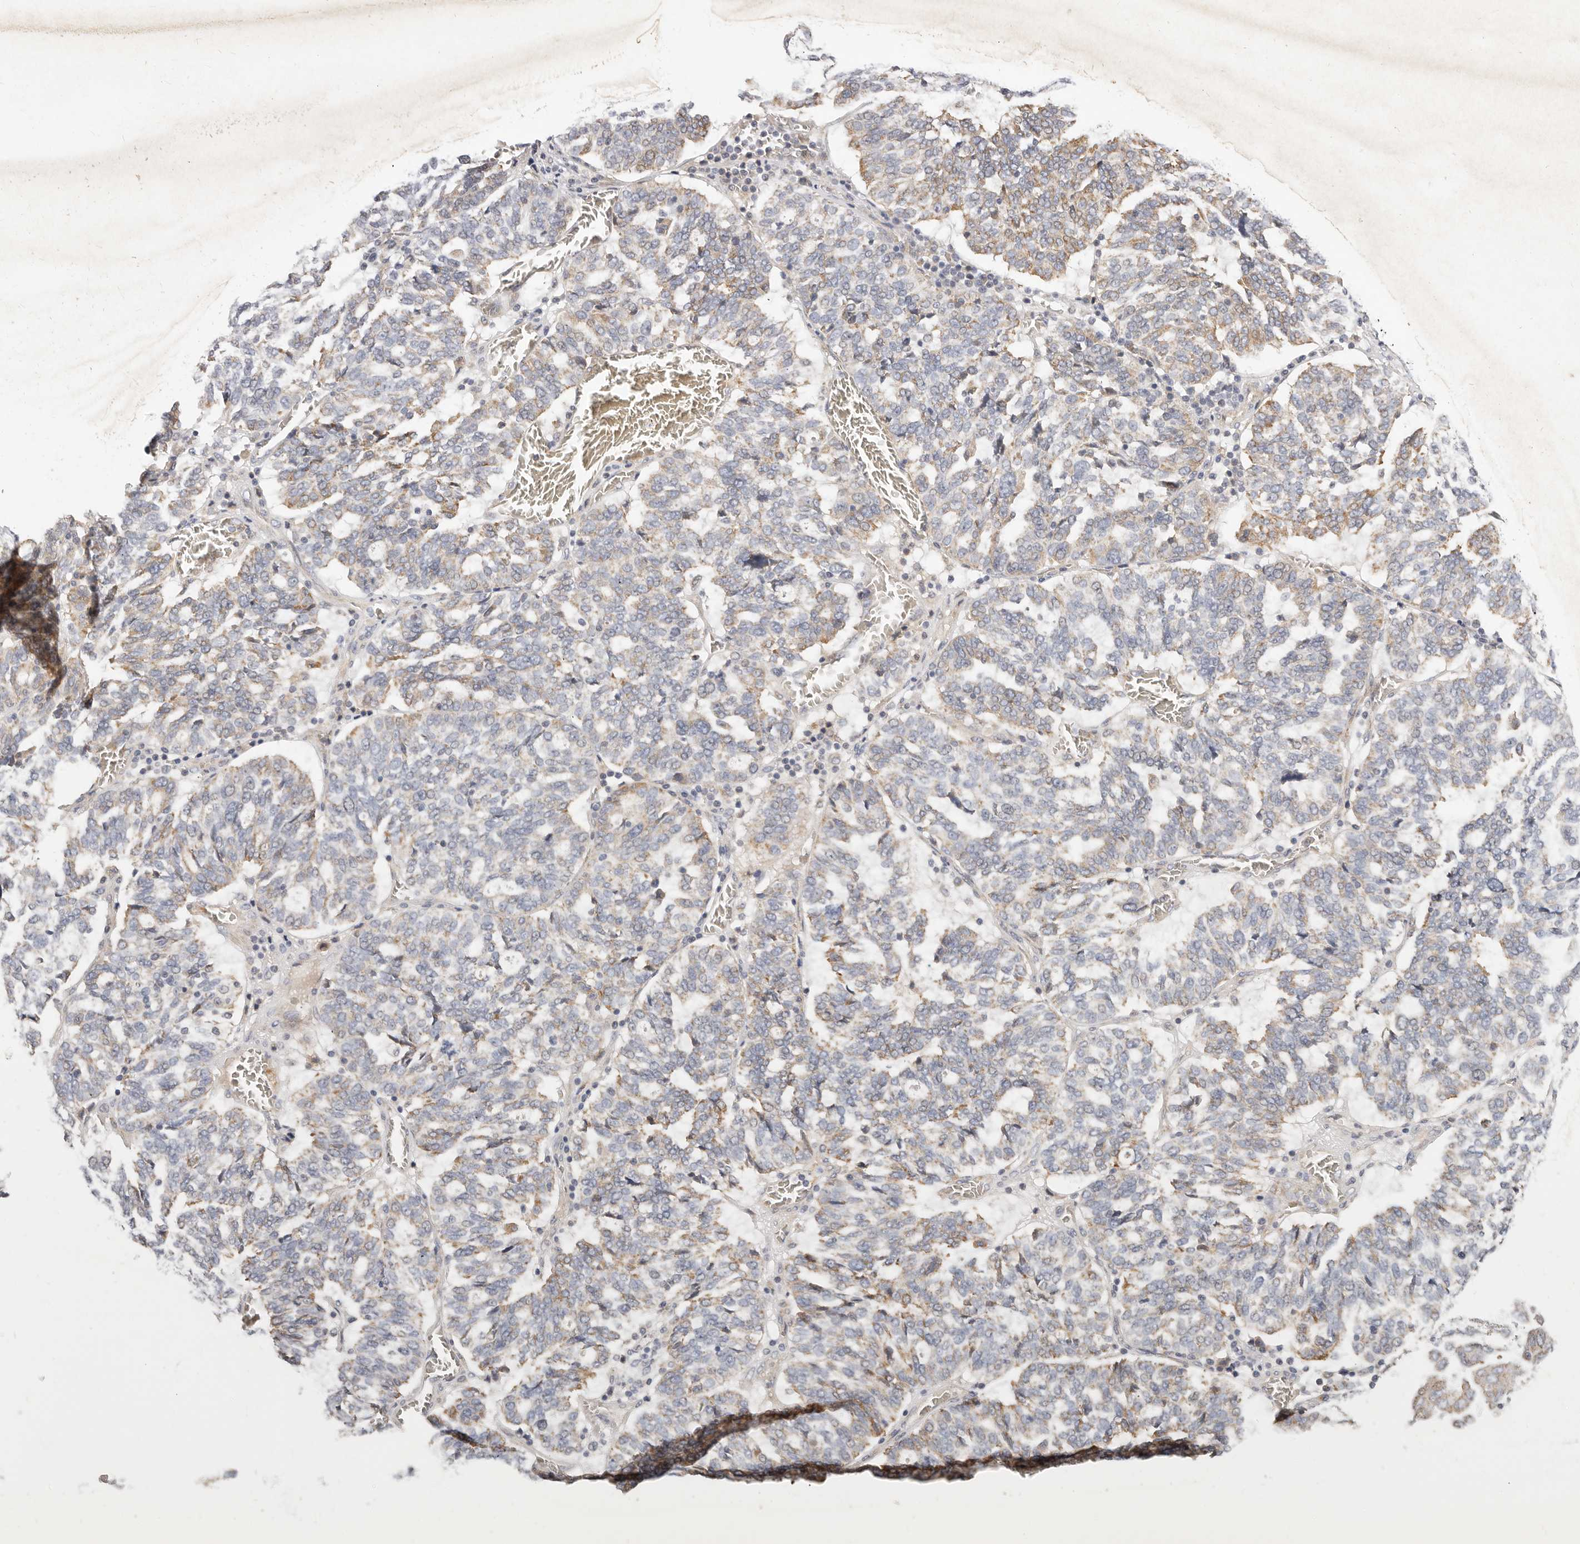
{"staining": {"intensity": "moderate", "quantity": "25%-75%", "location": "cytoplasmic/membranous"}, "tissue": "ovarian cancer", "cell_type": "Tumor cells", "image_type": "cancer", "snomed": [{"axis": "morphology", "description": "Cystadenocarcinoma, serous, NOS"}, {"axis": "topography", "description": "Ovary"}], "caption": "Immunohistochemical staining of ovarian cancer reveals medium levels of moderate cytoplasmic/membranous protein staining in about 25%-75% of tumor cells.", "gene": "TFB2M", "patient": {"sex": "female", "age": 59}}